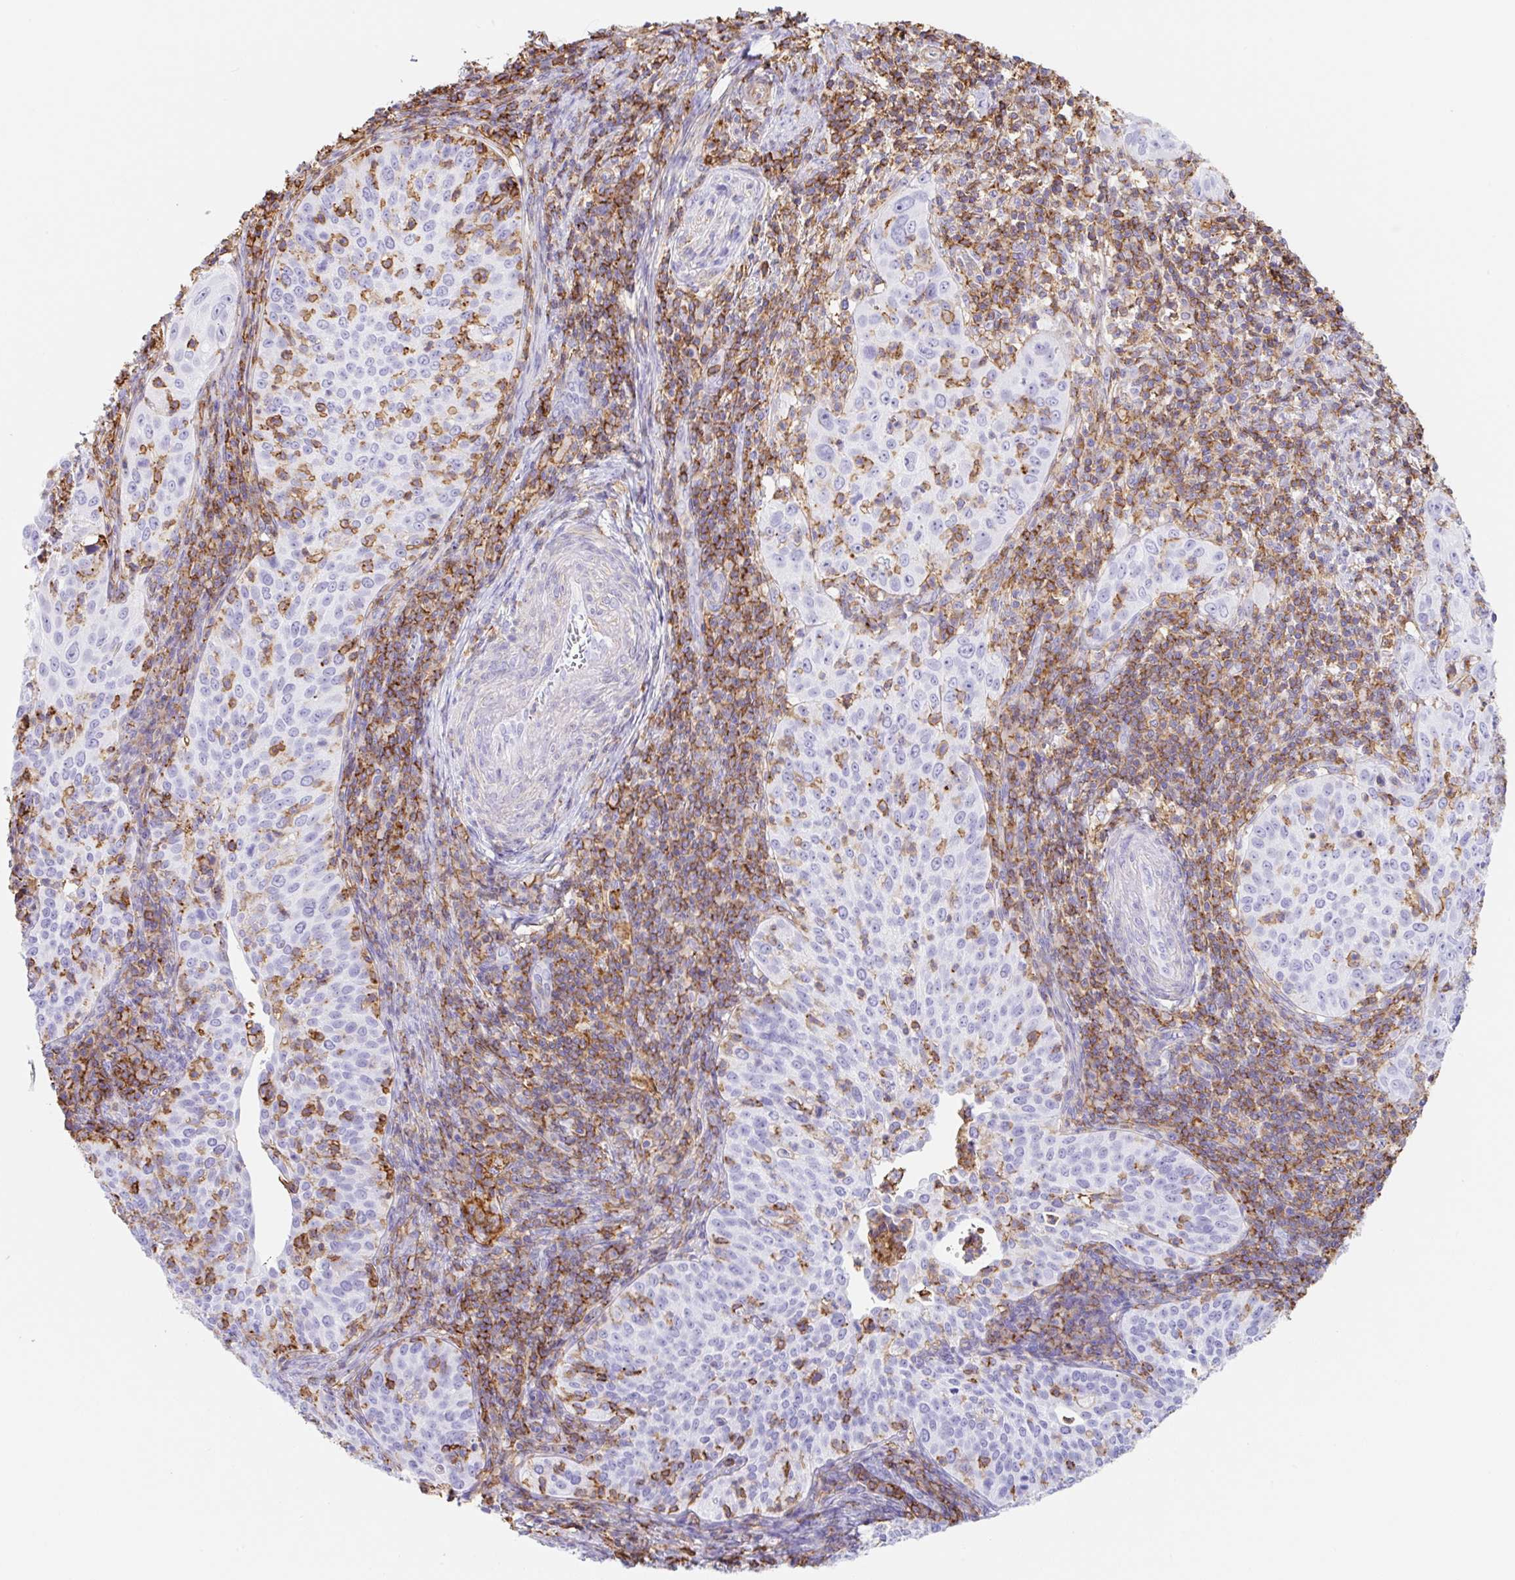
{"staining": {"intensity": "negative", "quantity": "none", "location": "none"}, "tissue": "cervical cancer", "cell_type": "Tumor cells", "image_type": "cancer", "snomed": [{"axis": "morphology", "description": "Squamous cell carcinoma, NOS"}, {"axis": "topography", "description": "Cervix"}], "caption": "High magnification brightfield microscopy of cervical cancer (squamous cell carcinoma) stained with DAB (3,3'-diaminobenzidine) (brown) and counterstained with hematoxylin (blue): tumor cells show no significant staining.", "gene": "MTTP", "patient": {"sex": "female", "age": 30}}